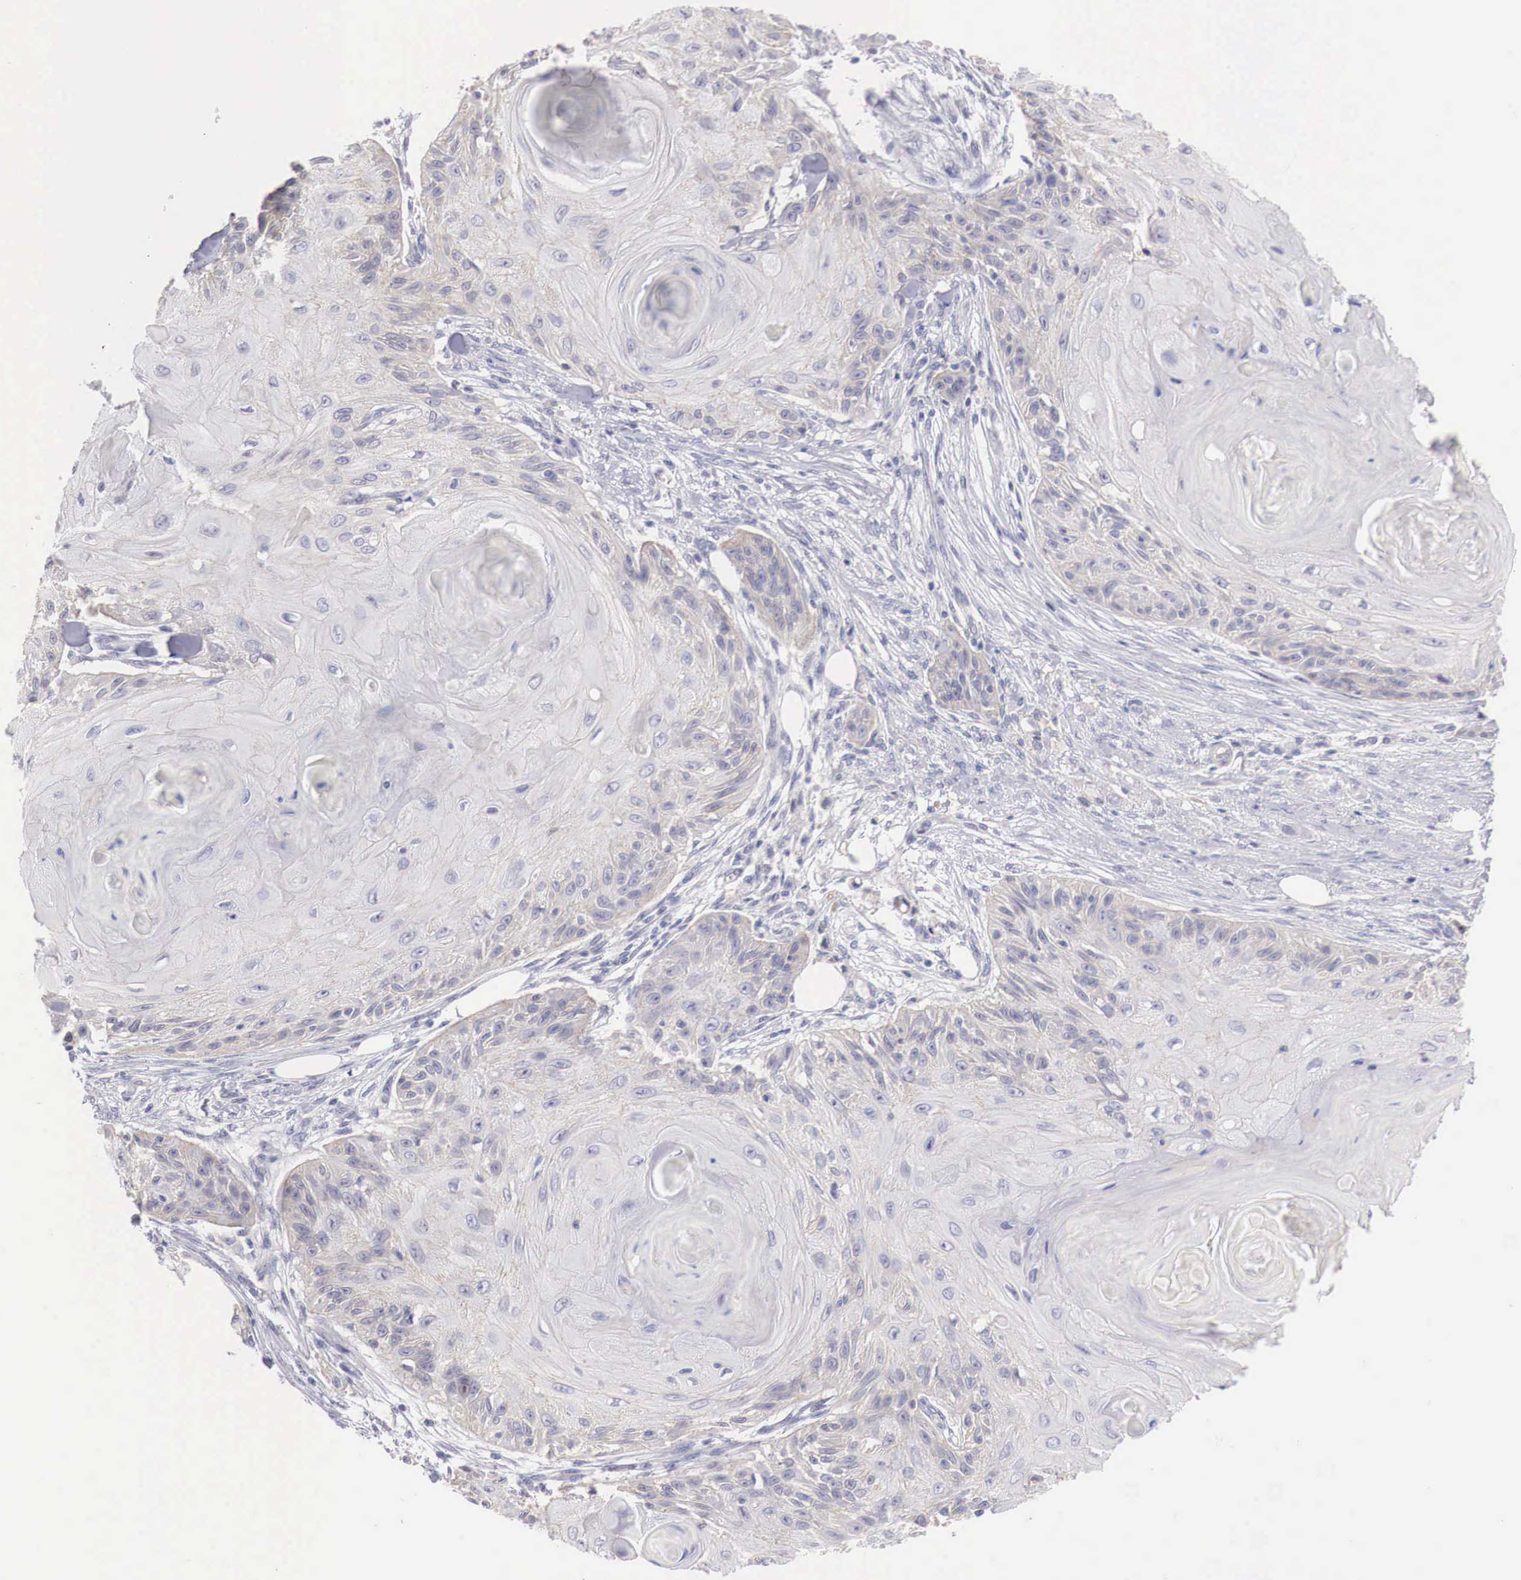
{"staining": {"intensity": "negative", "quantity": "none", "location": "none"}, "tissue": "skin cancer", "cell_type": "Tumor cells", "image_type": "cancer", "snomed": [{"axis": "morphology", "description": "Squamous cell carcinoma, NOS"}, {"axis": "topography", "description": "Skin"}], "caption": "IHC photomicrograph of neoplastic tissue: skin squamous cell carcinoma stained with DAB (3,3'-diaminobenzidine) shows no significant protein expression in tumor cells.", "gene": "TRIM13", "patient": {"sex": "female", "age": 88}}